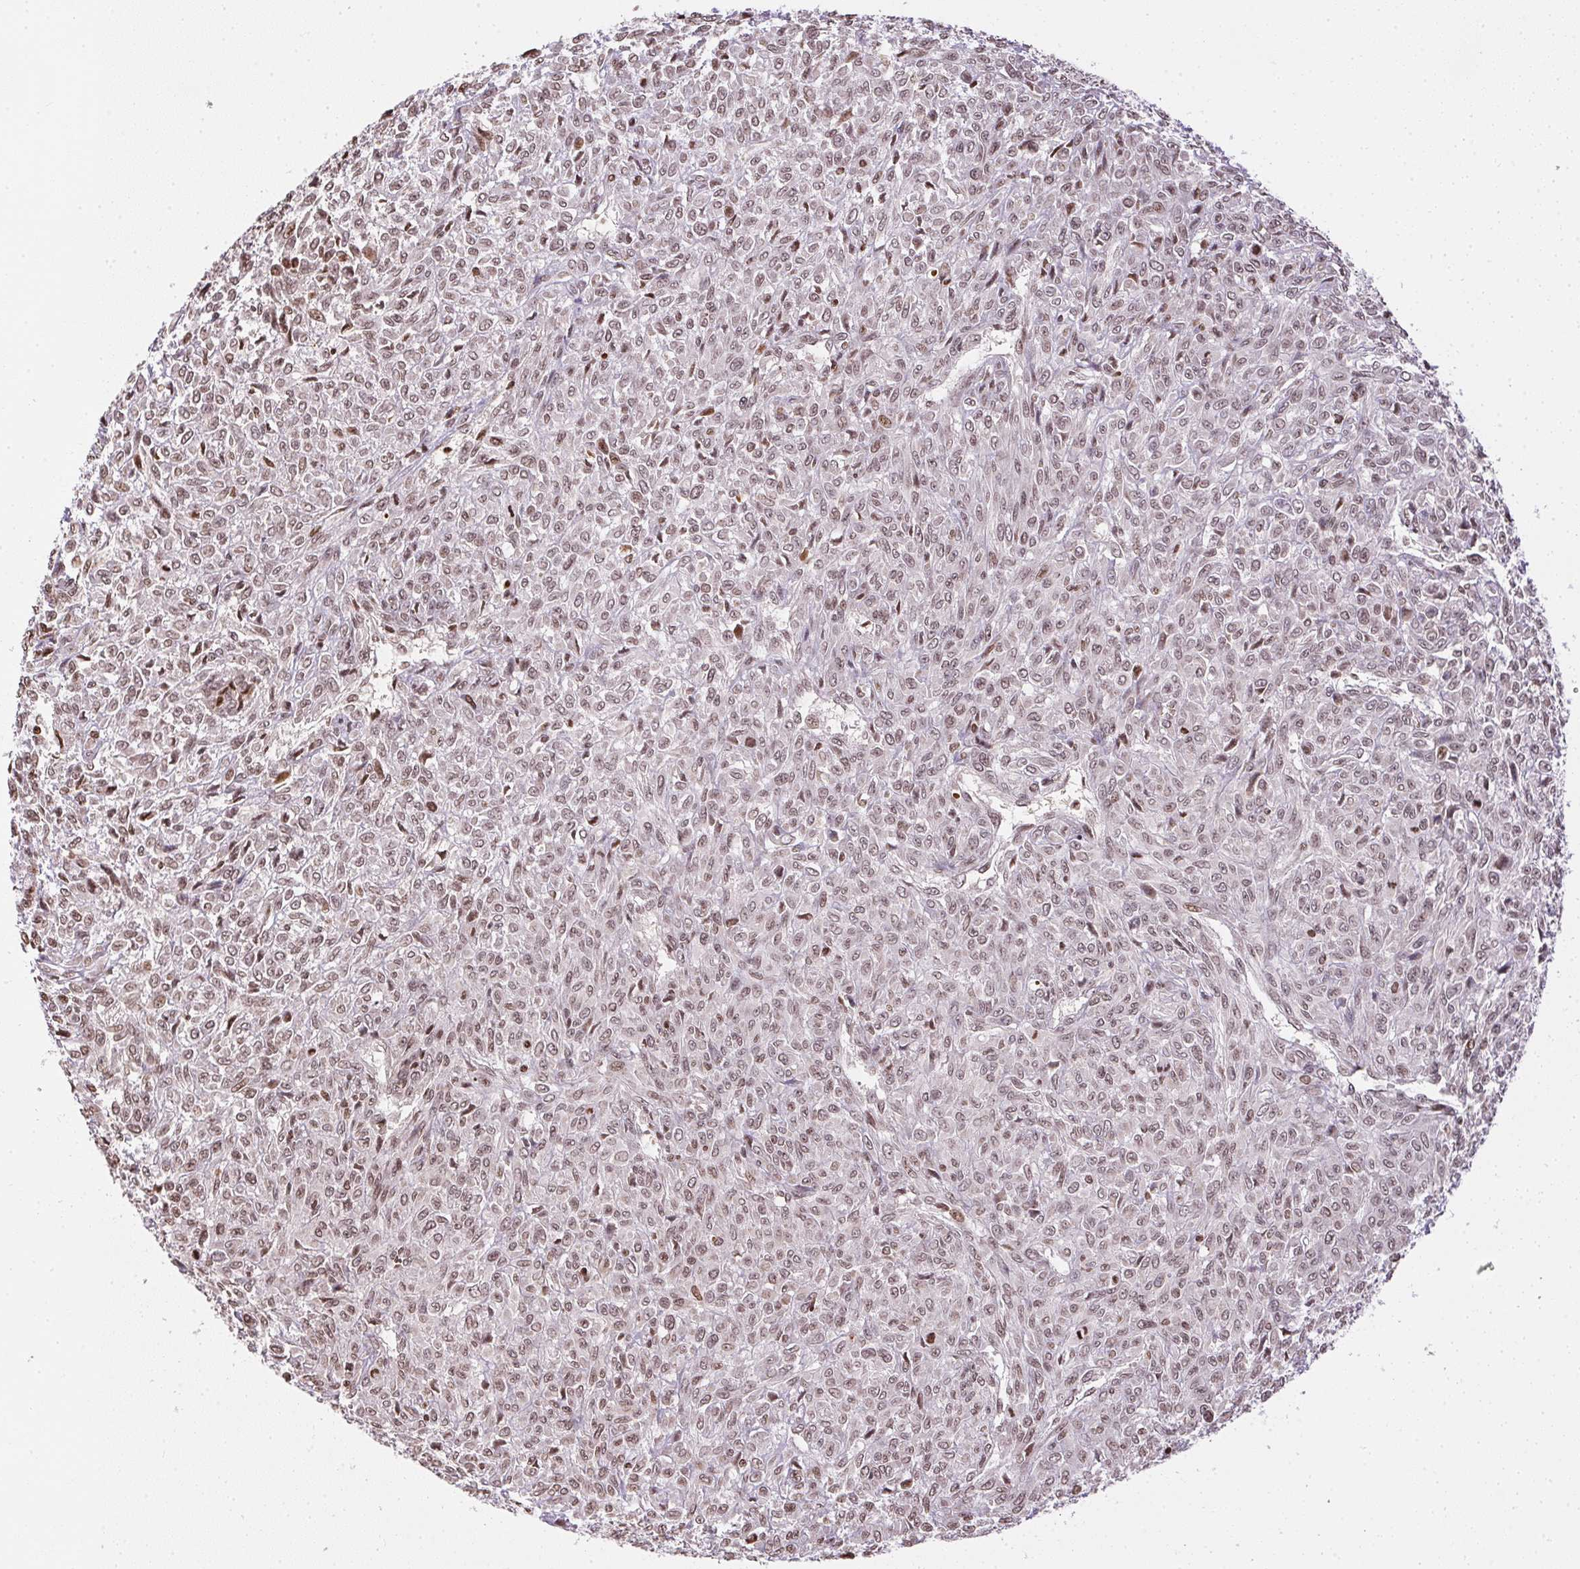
{"staining": {"intensity": "weak", "quantity": ">75%", "location": "nuclear"}, "tissue": "renal cancer", "cell_type": "Tumor cells", "image_type": "cancer", "snomed": [{"axis": "morphology", "description": "Adenocarcinoma, NOS"}, {"axis": "topography", "description": "Kidney"}], "caption": "IHC (DAB) staining of renal cancer (adenocarcinoma) exhibits weak nuclear protein staining in approximately >75% of tumor cells.", "gene": "RNF181", "patient": {"sex": "male", "age": 58}}